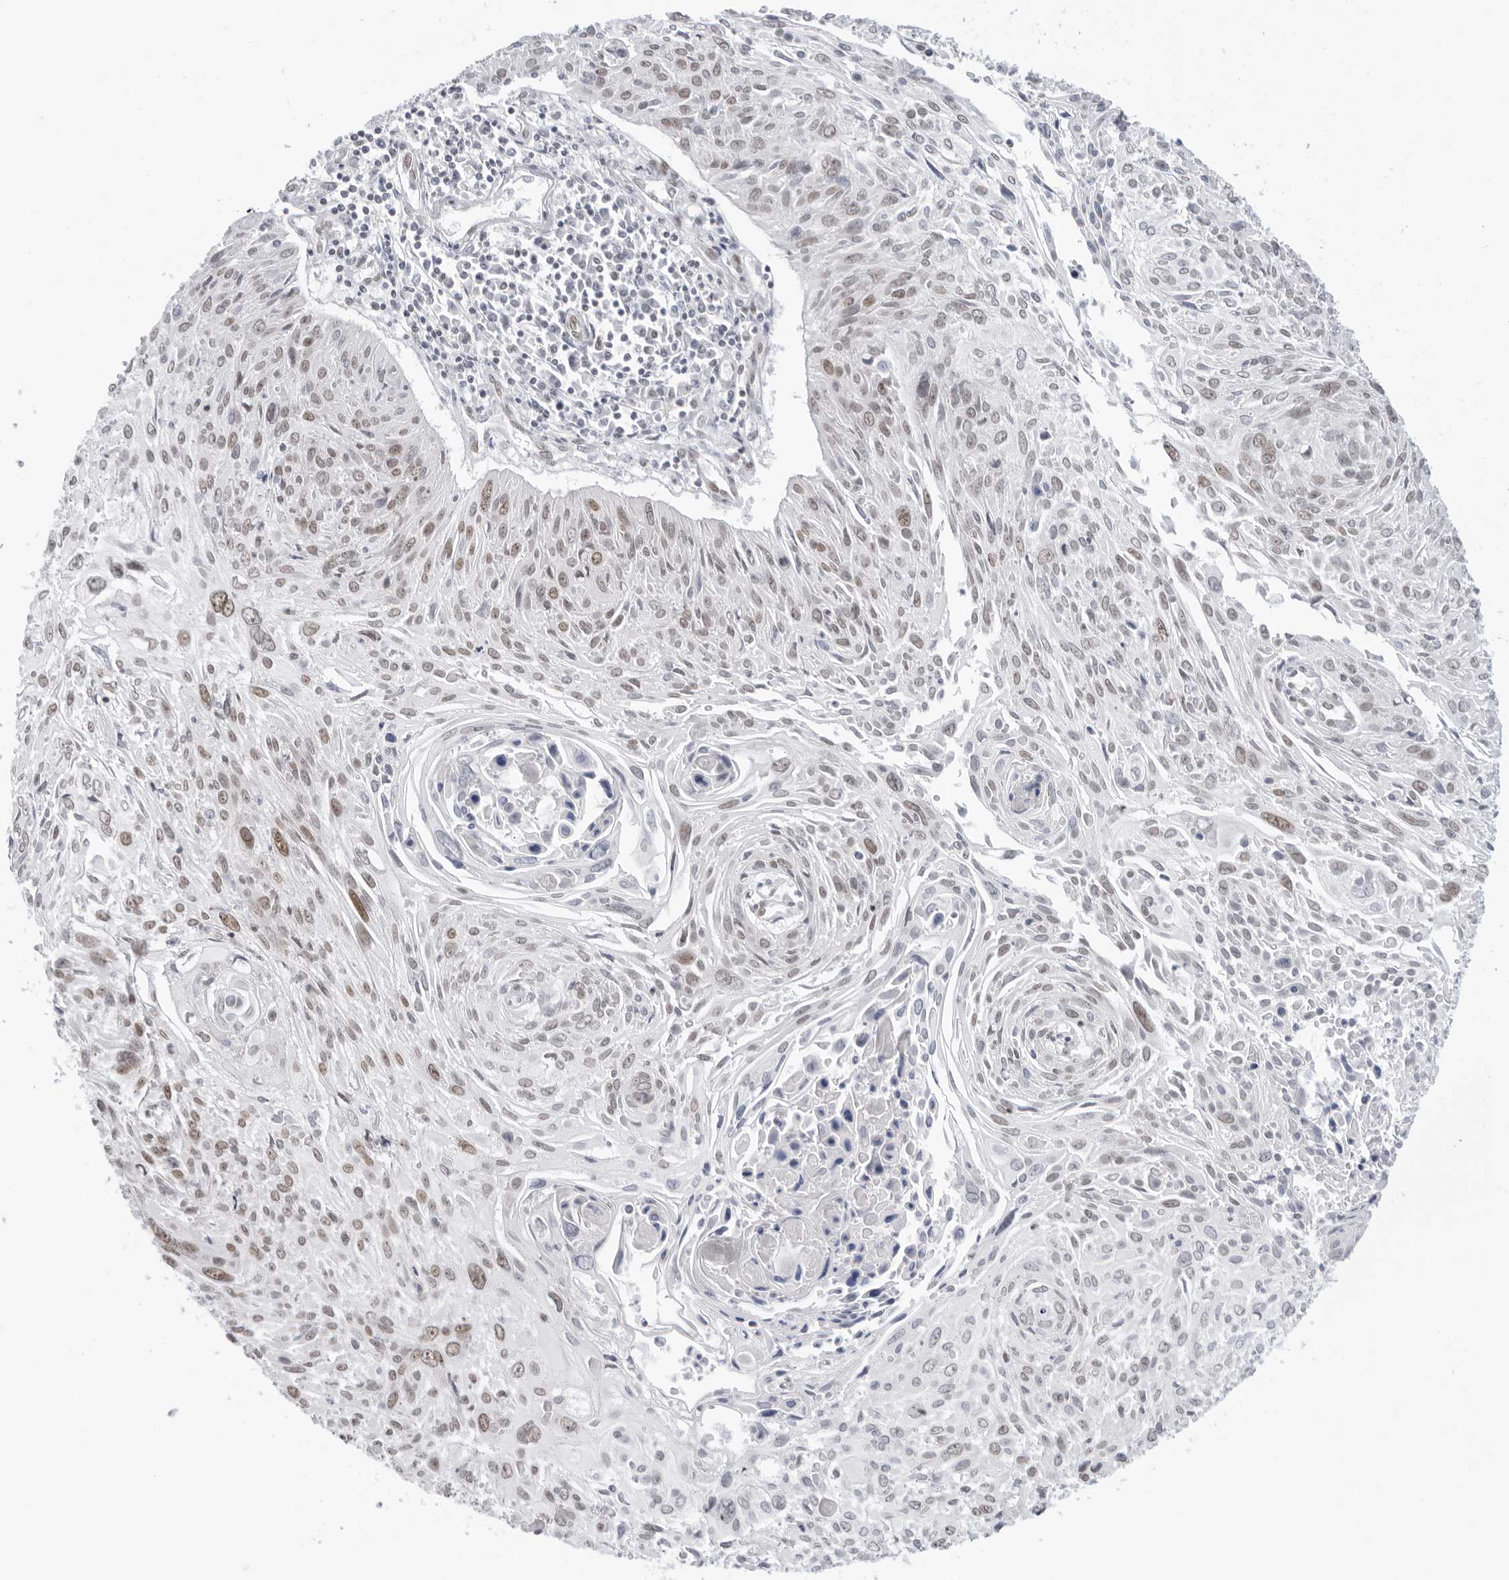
{"staining": {"intensity": "moderate", "quantity": "25%-75%", "location": "nuclear"}, "tissue": "cervical cancer", "cell_type": "Tumor cells", "image_type": "cancer", "snomed": [{"axis": "morphology", "description": "Squamous cell carcinoma, NOS"}, {"axis": "topography", "description": "Cervix"}], "caption": "IHC of cervical squamous cell carcinoma exhibits medium levels of moderate nuclear expression in approximately 25%-75% of tumor cells.", "gene": "FOXK2", "patient": {"sex": "female", "age": 51}}